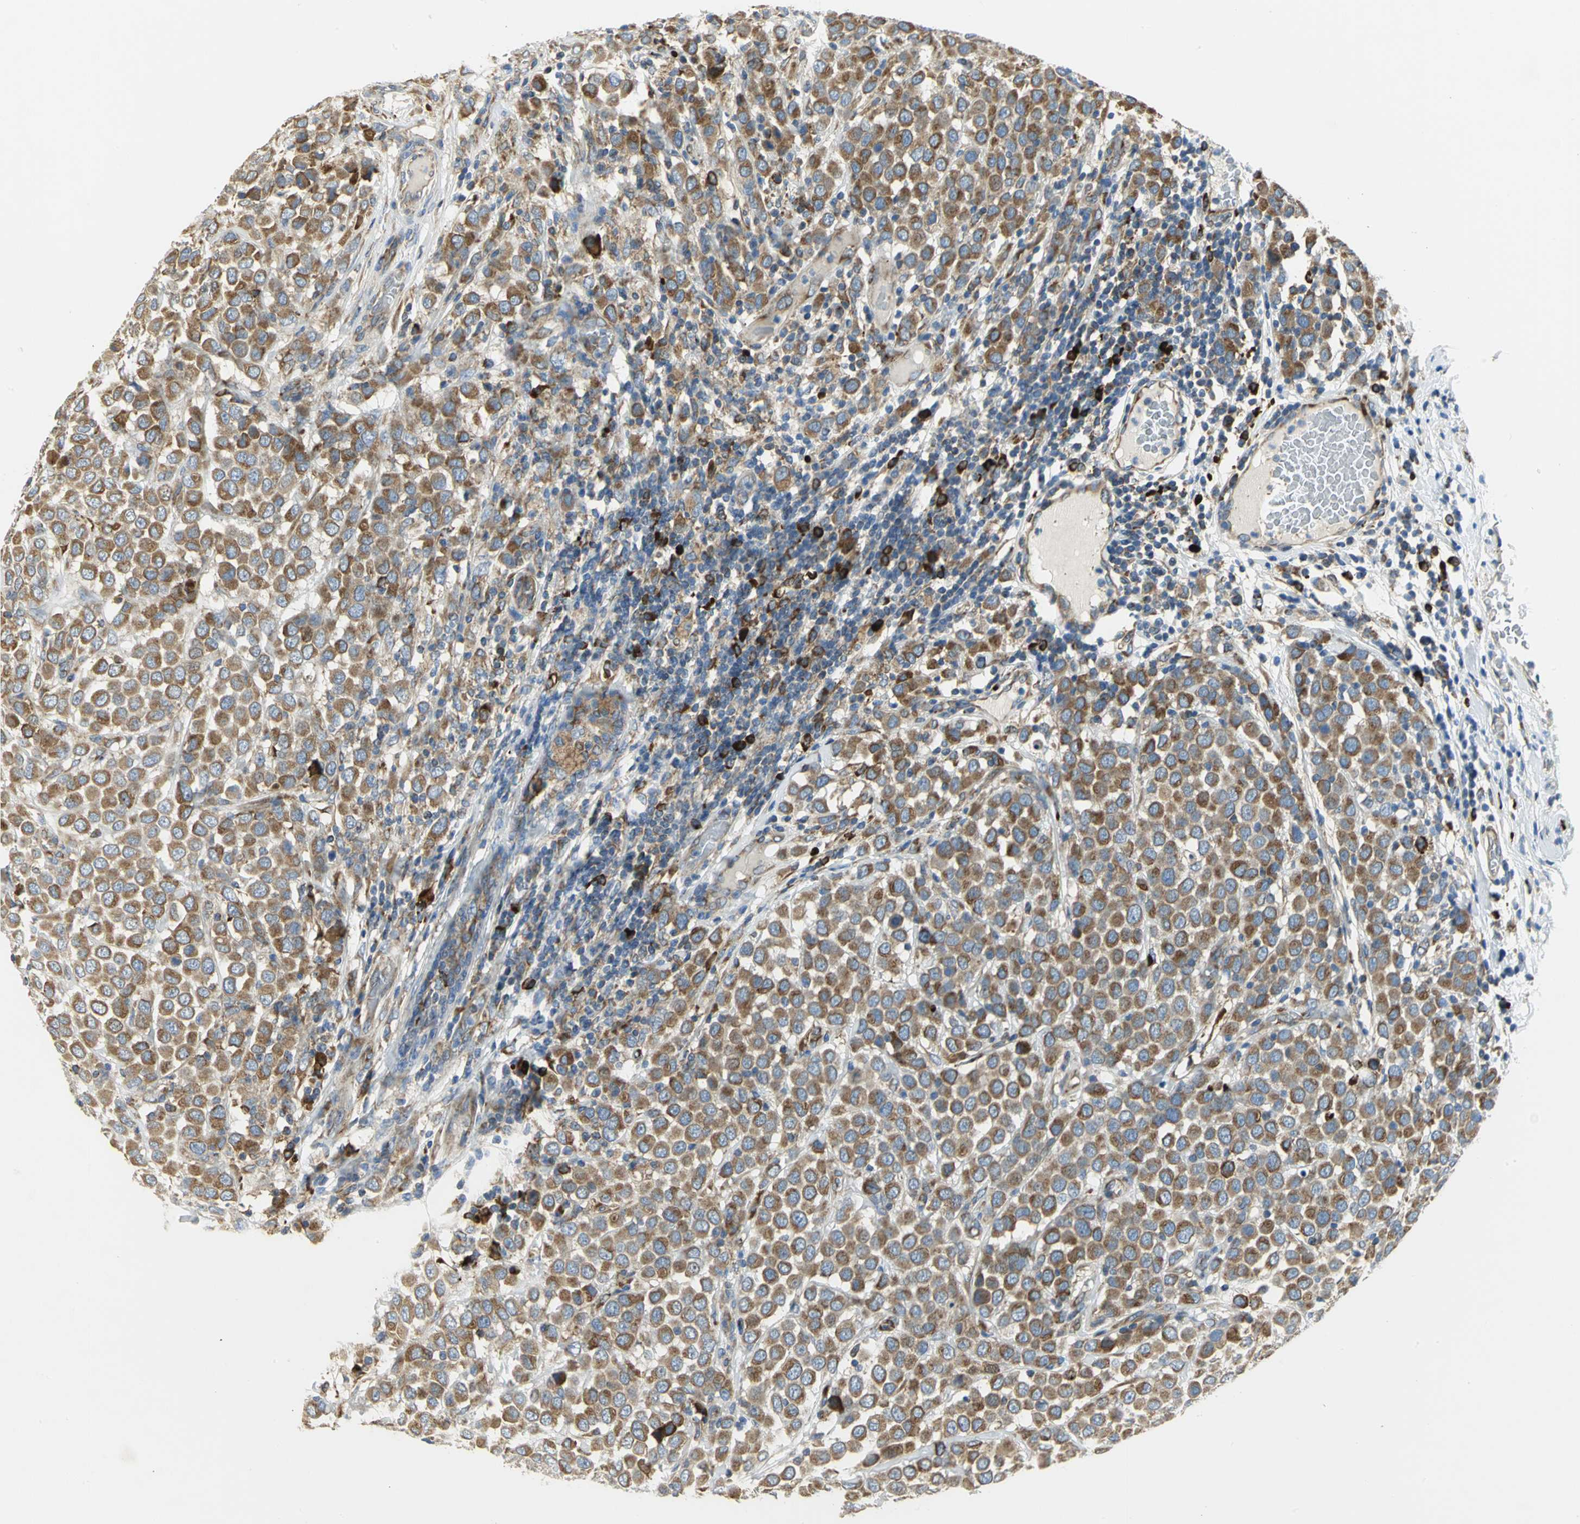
{"staining": {"intensity": "strong", "quantity": ">75%", "location": "cytoplasmic/membranous"}, "tissue": "breast cancer", "cell_type": "Tumor cells", "image_type": "cancer", "snomed": [{"axis": "morphology", "description": "Duct carcinoma"}, {"axis": "topography", "description": "Breast"}], "caption": "Immunohistochemistry (DAB (3,3'-diaminobenzidine)) staining of human breast cancer (invasive ductal carcinoma) exhibits strong cytoplasmic/membranous protein expression in about >75% of tumor cells.", "gene": "TULP4", "patient": {"sex": "female", "age": 61}}